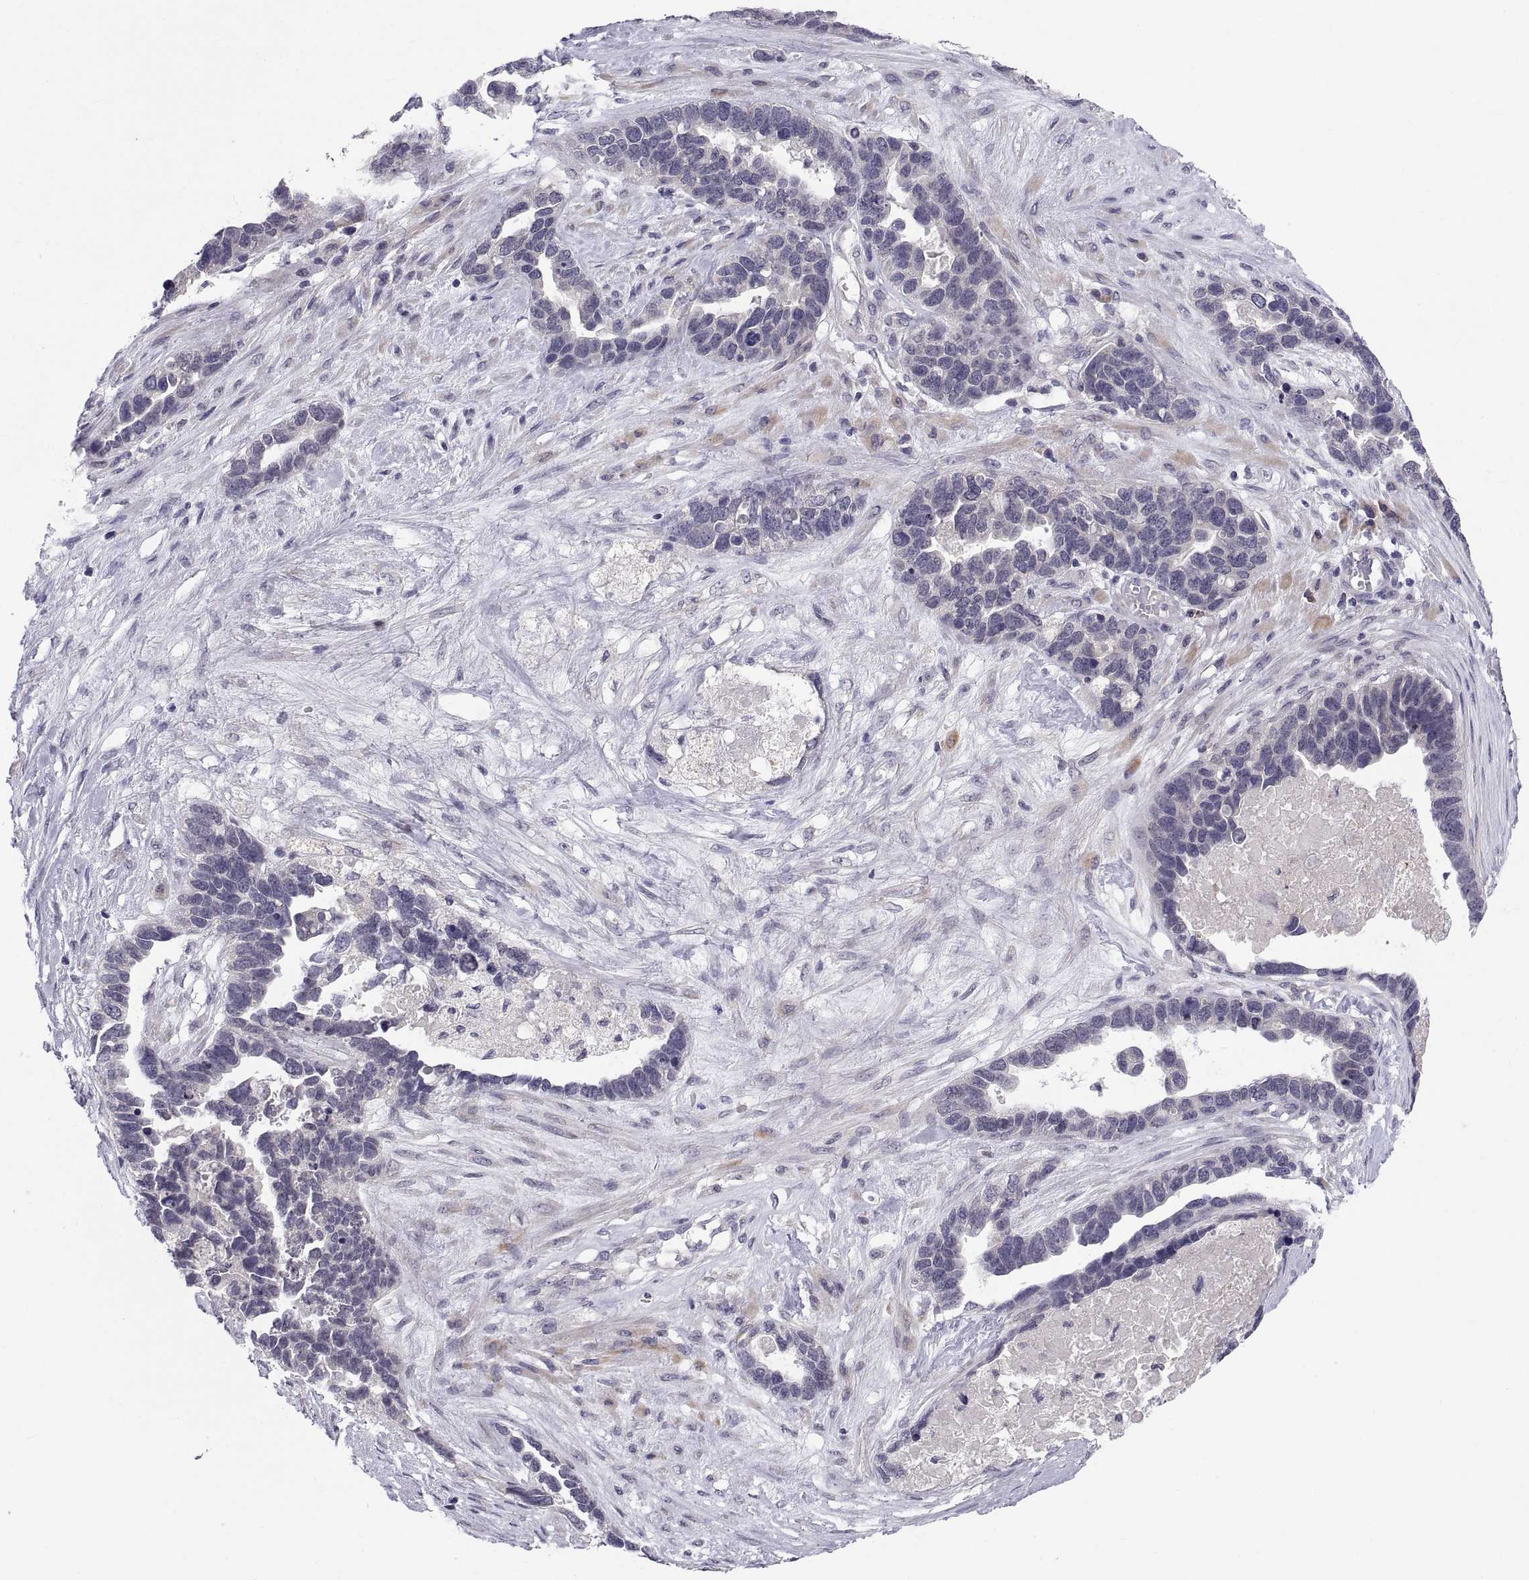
{"staining": {"intensity": "negative", "quantity": "none", "location": "none"}, "tissue": "ovarian cancer", "cell_type": "Tumor cells", "image_type": "cancer", "snomed": [{"axis": "morphology", "description": "Cystadenocarcinoma, serous, NOS"}, {"axis": "topography", "description": "Ovary"}], "caption": "Protein analysis of ovarian cancer (serous cystadenocarcinoma) exhibits no significant expression in tumor cells.", "gene": "PKP1", "patient": {"sex": "female", "age": 54}}